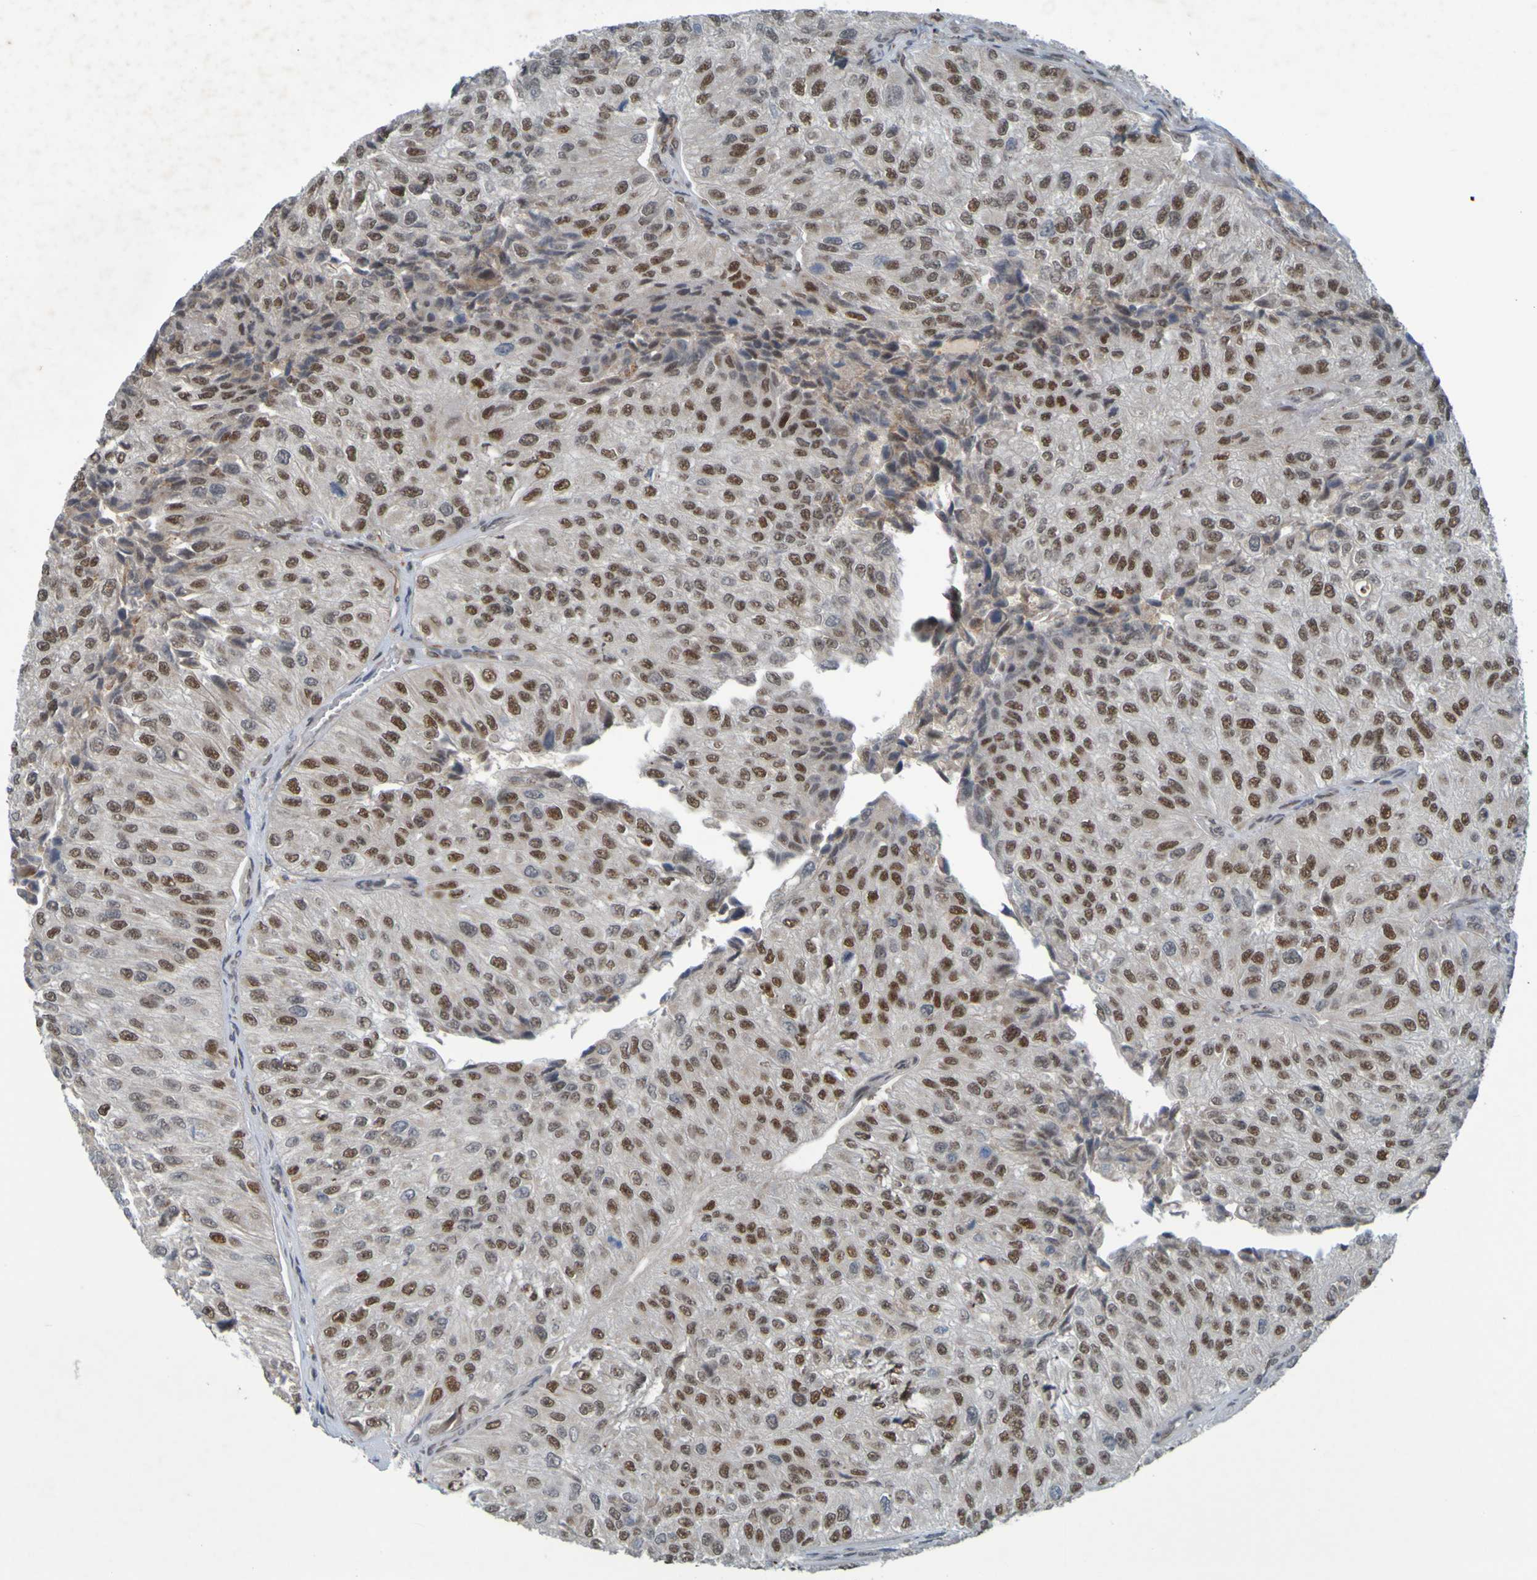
{"staining": {"intensity": "moderate", "quantity": ">75%", "location": "nuclear"}, "tissue": "urothelial cancer", "cell_type": "Tumor cells", "image_type": "cancer", "snomed": [{"axis": "morphology", "description": "Urothelial carcinoma, High grade"}, {"axis": "topography", "description": "Urinary bladder"}], "caption": "High-magnification brightfield microscopy of urothelial carcinoma (high-grade) stained with DAB (brown) and counterstained with hematoxylin (blue). tumor cells exhibit moderate nuclear positivity is identified in about>75% of cells.", "gene": "MCPH1", "patient": {"sex": "male", "age": 61}}